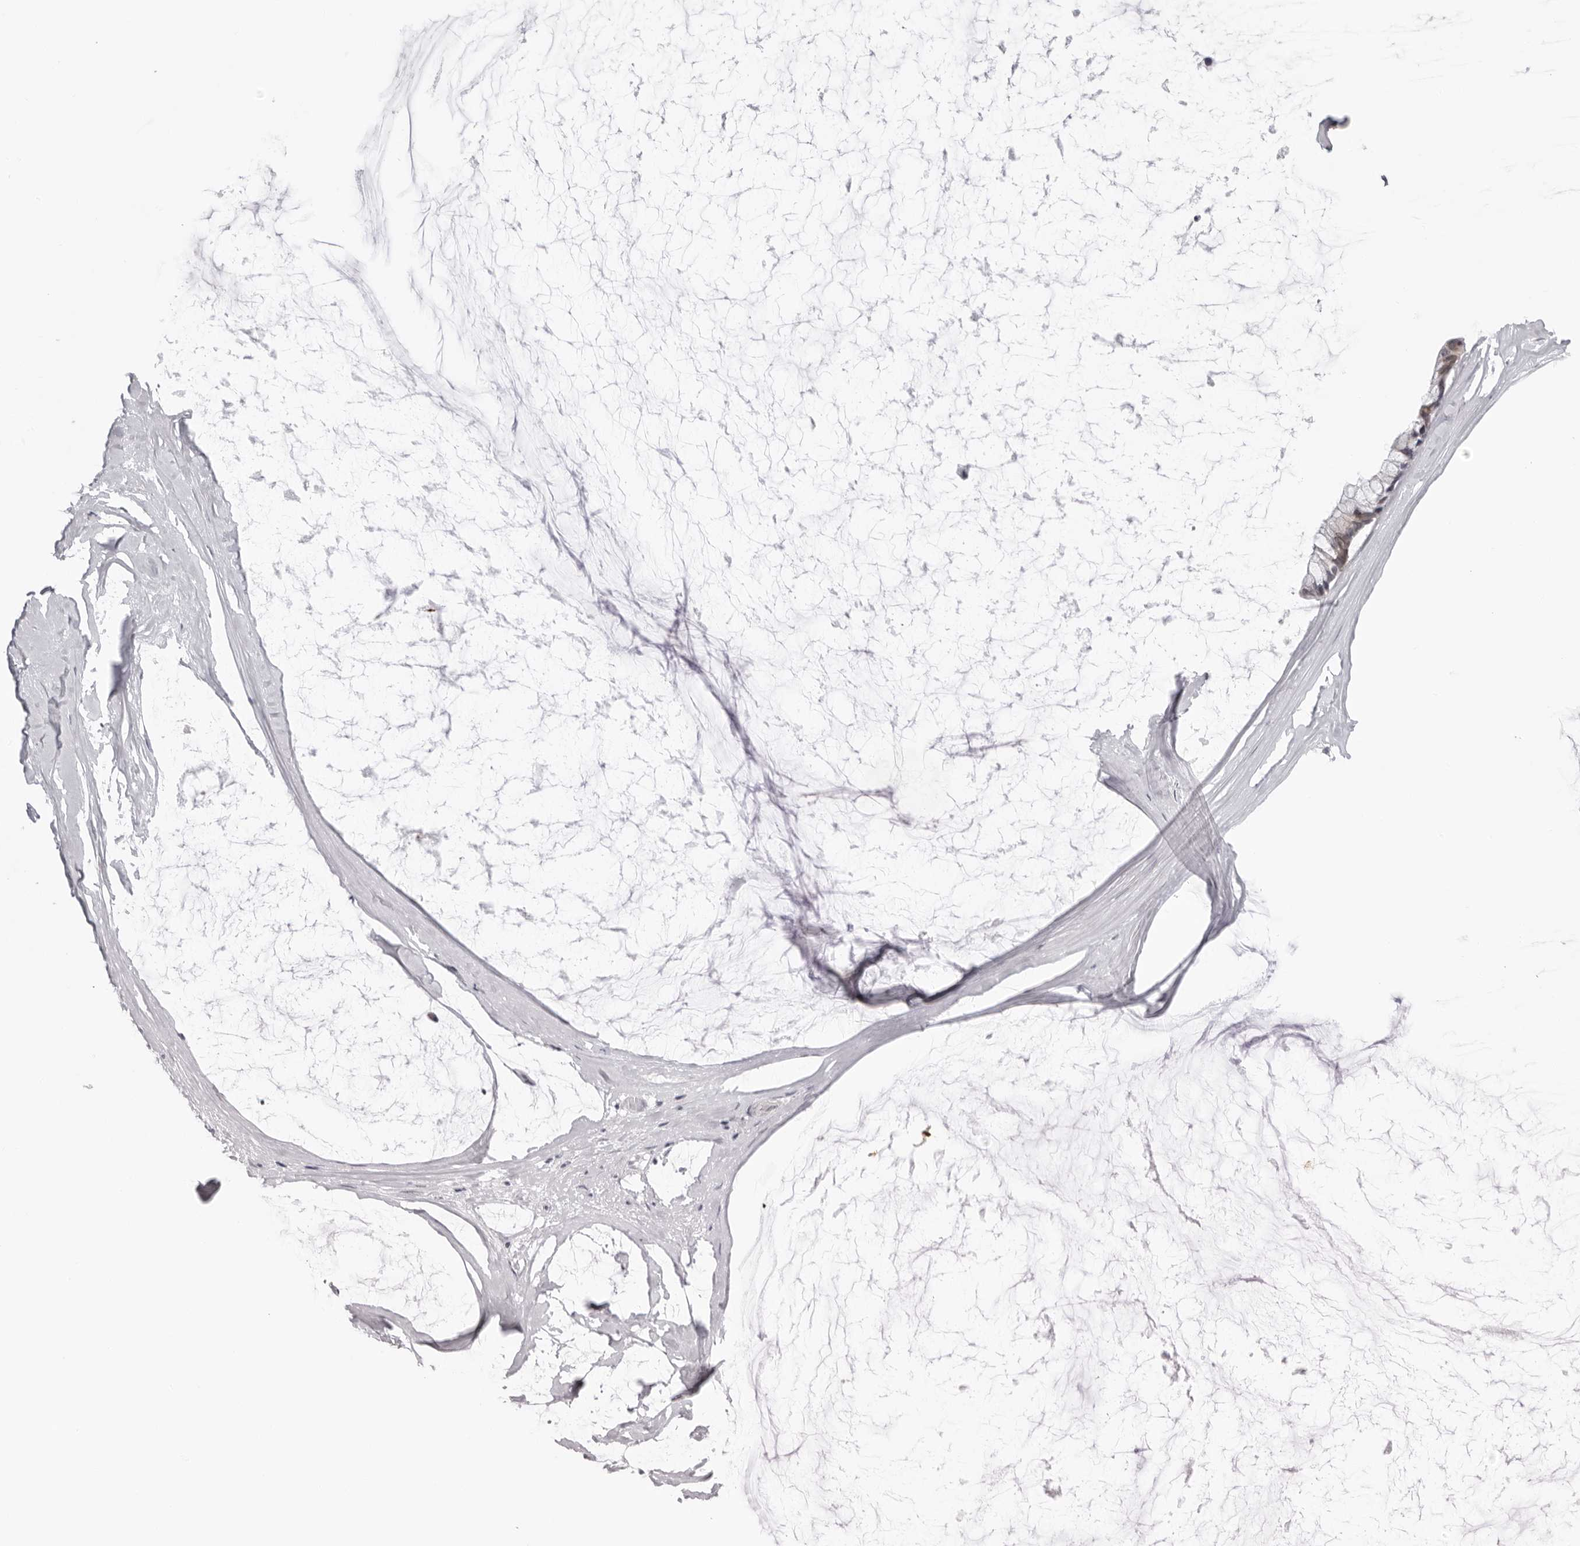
{"staining": {"intensity": "weak", "quantity": "<25%", "location": "cytoplasmic/membranous"}, "tissue": "ovarian cancer", "cell_type": "Tumor cells", "image_type": "cancer", "snomed": [{"axis": "morphology", "description": "Cystadenocarcinoma, mucinous, NOS"}, {"axis": "topography", "description": "Ovary"}], "caption": "The image displays no significant expression in tumor cells of ovarian cancer.", "gene": "PRUNE1", "patient": {"sex": "female", "age": 39}}